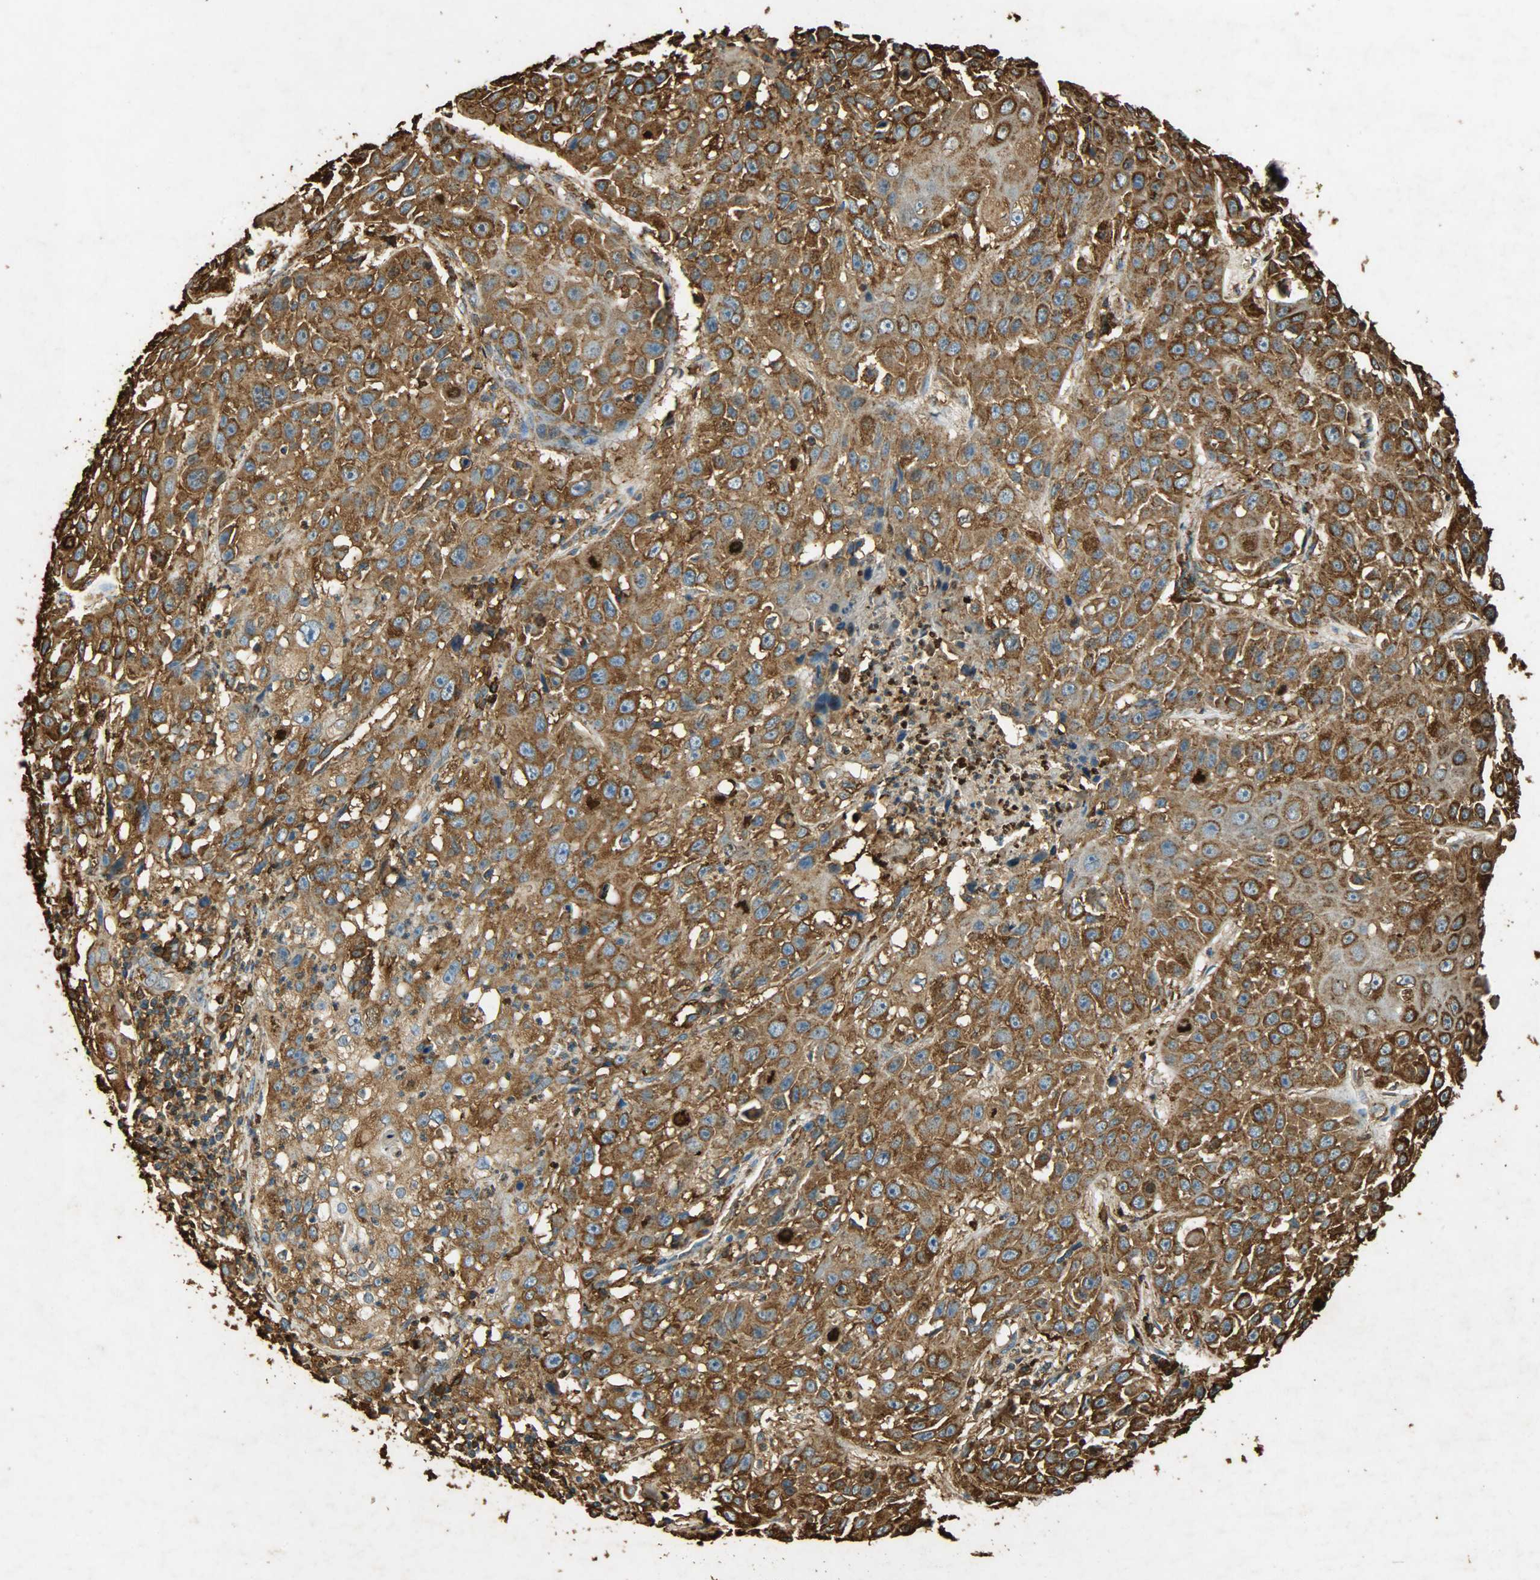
{"staining": {"intensity": "strong", "quantity": ">75%", "location": "cytoplasmic/membranous"}, "tissue": "cervical cancer", "cell_type": "Tumor cells", "image_type": "cancer", "snomed": [{"axis": "morphology", "description": "Squamous cell carcinoma, NOS"}, {"axis": "topography", "description": "Cervix"}], "caption": "Tumor cells reveal strong cytoplasmic/membranous expression in about >75% of cells in cervical cancer (squamous cell carcinoma).", "gene": "HSP90B1", "patient": {"sex": "female", "age": 39}}